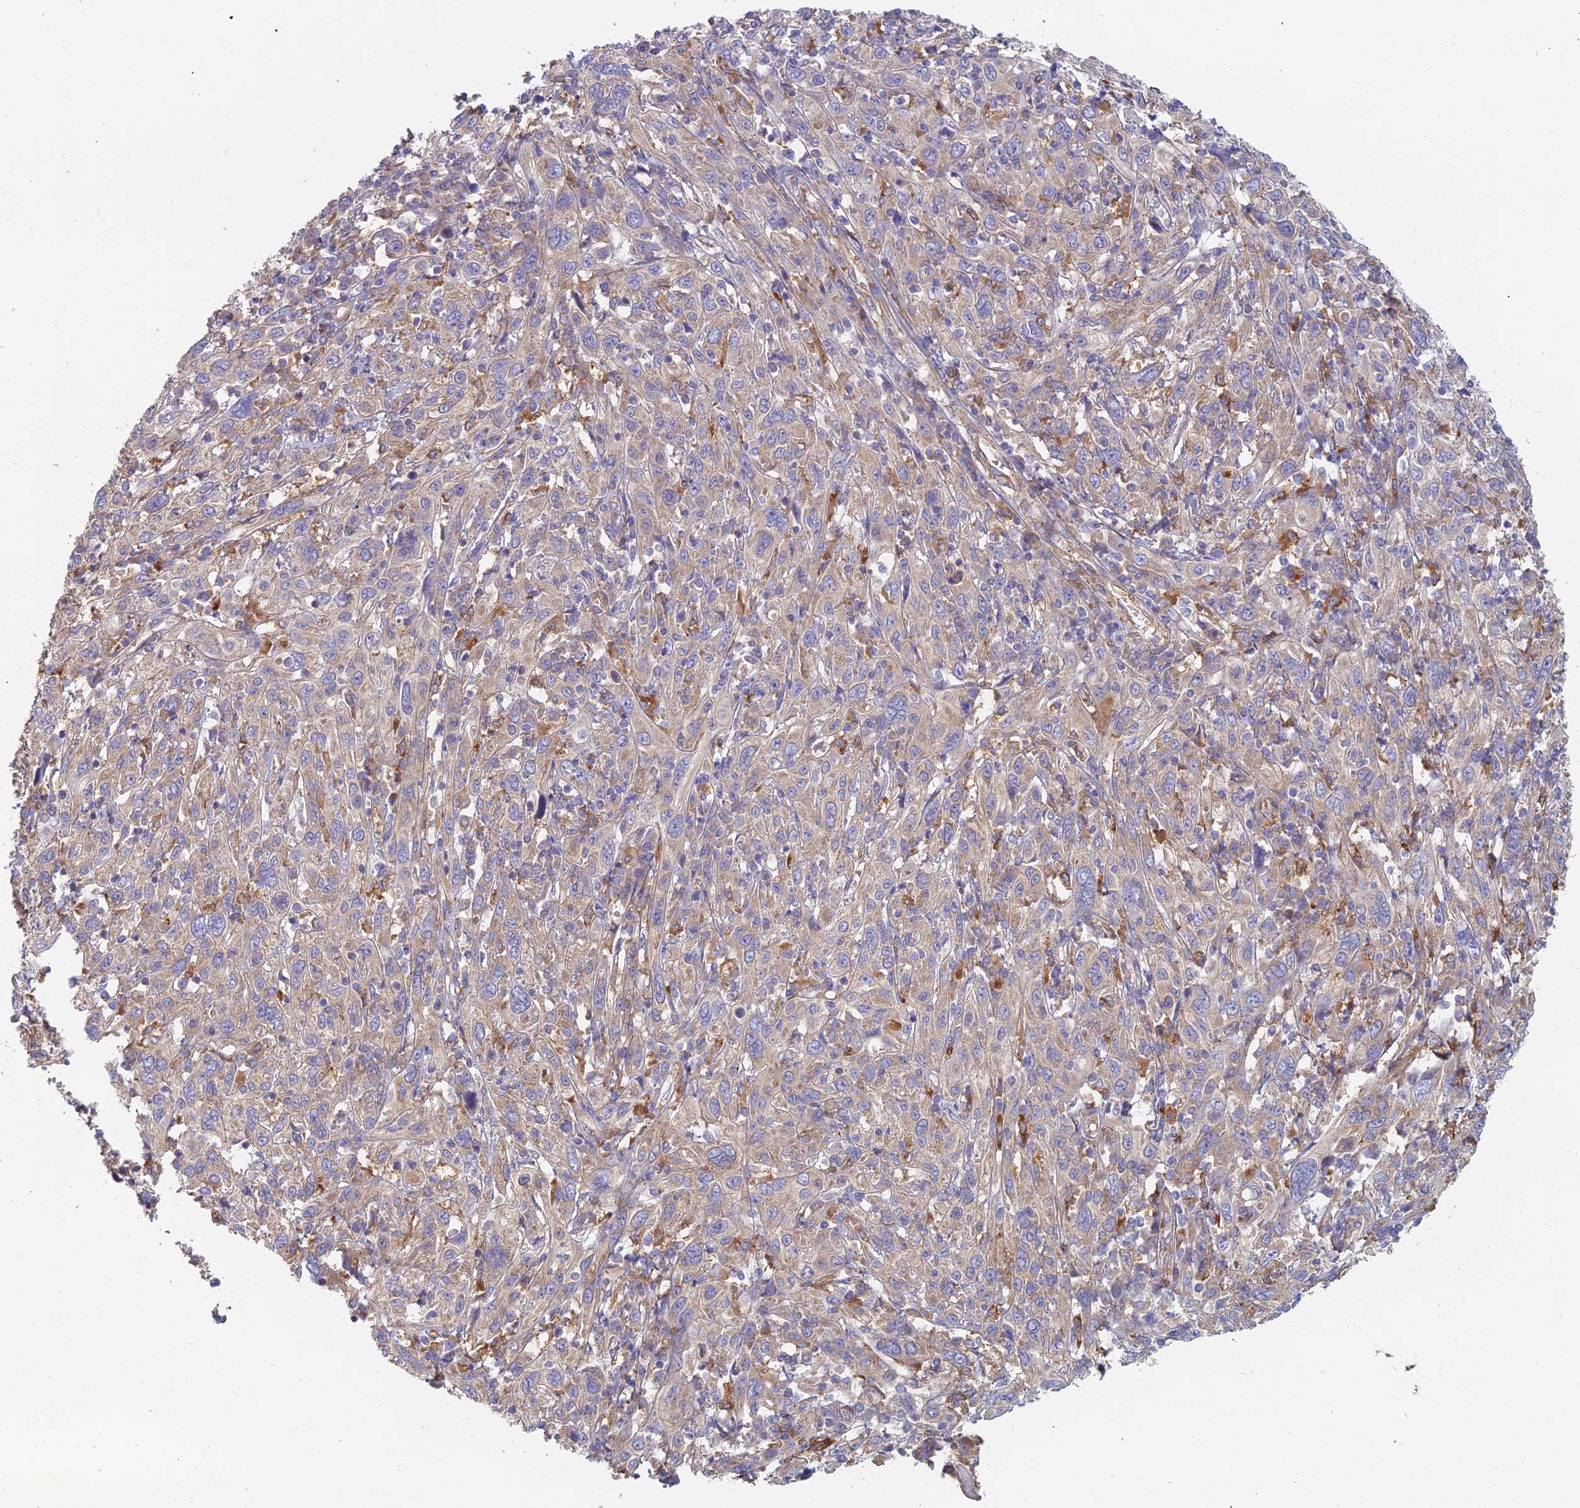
{"staining": {"intensity": "negative", "quantity": "none", "location": "none"}, "tissue": "cervical cancer", "cell_type": "Tumor cells", "image_type": "cancer", "snomed": [{"axis": "morphology", "description": "Squamous cell carcinoma, NOS"}, {"axis": "topography", "description": "Cervix"}], "caption": "Tumor cells are negative for protein expression in human cervical squamous cell carcinoma.", "gene": "RBSN", "patient": {"sex": "female", "age": 46}}